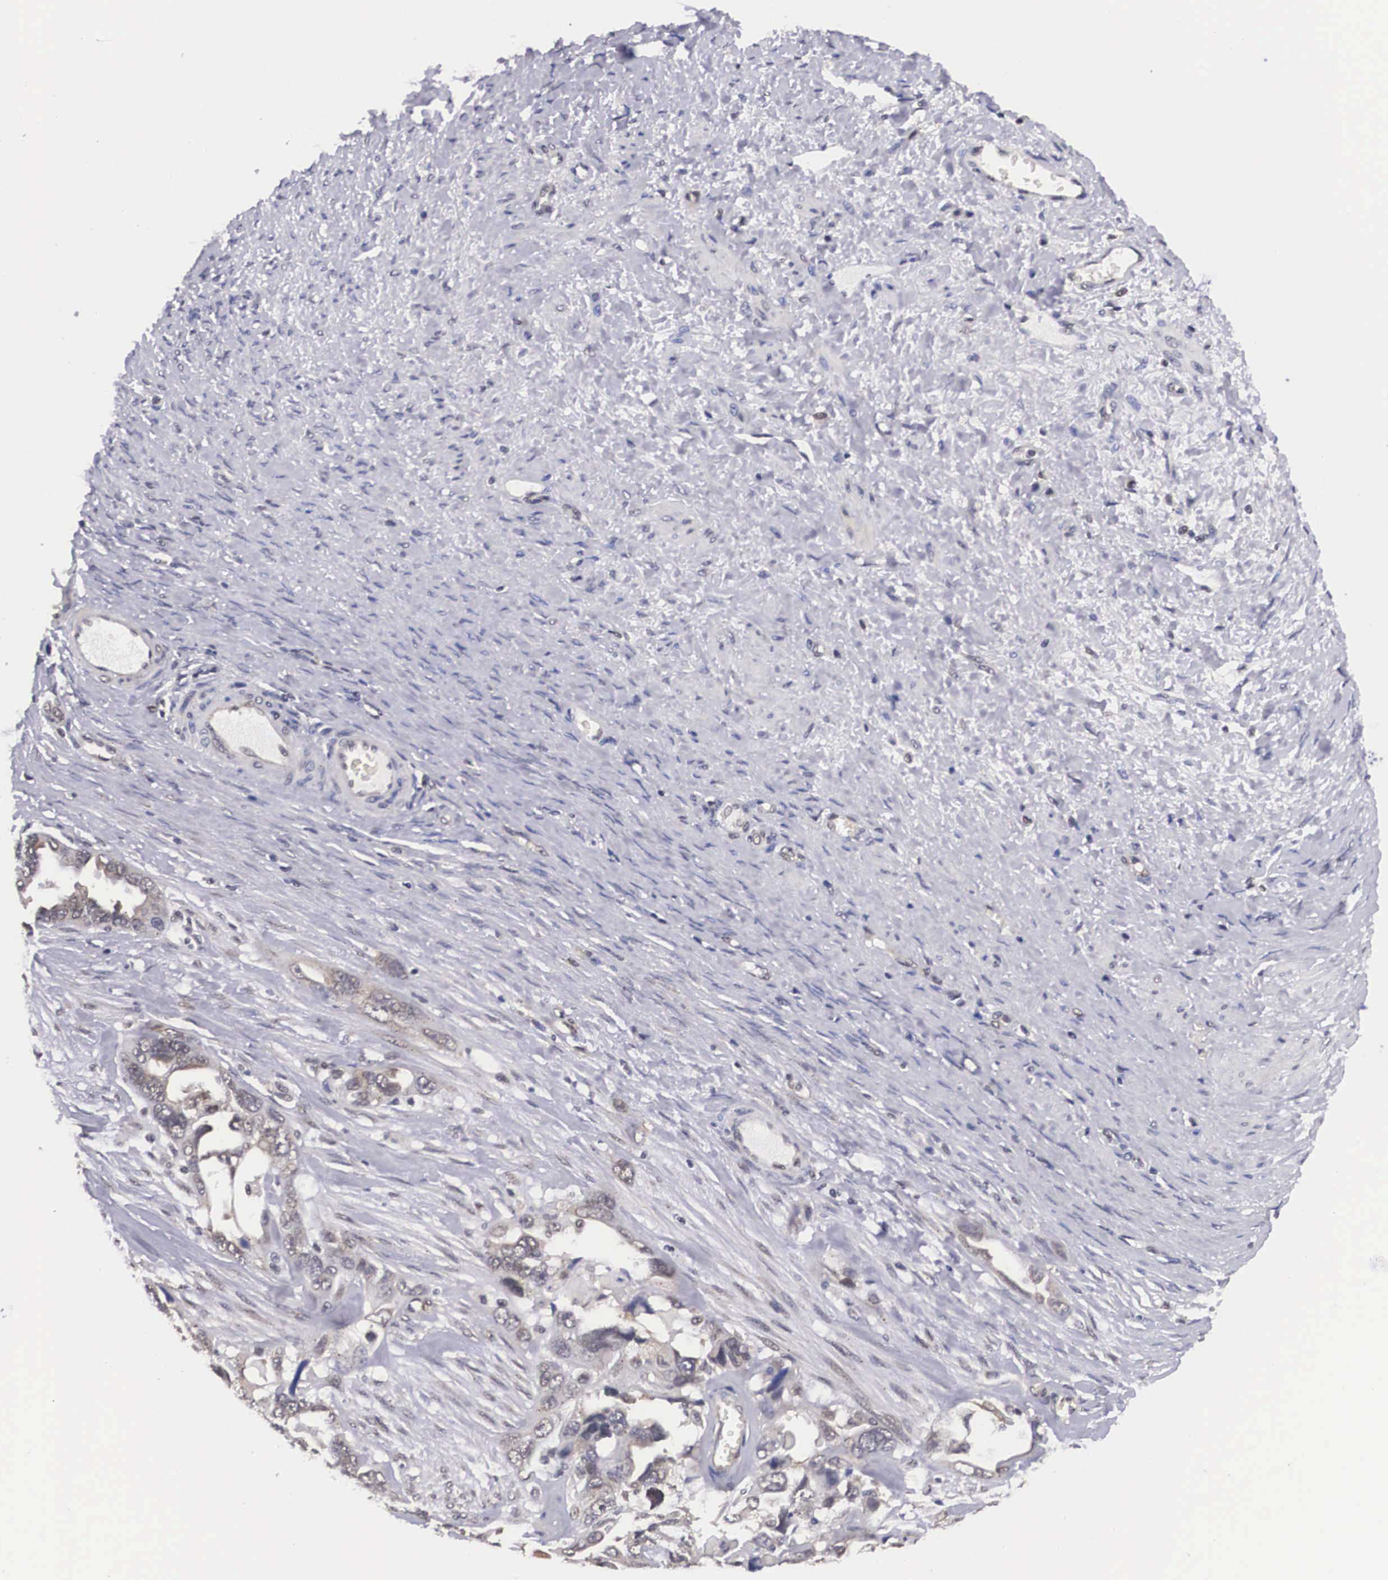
{"staining": {"intensity": "weak", "quantity": "25%-75%", "location": "cytoplasmic/membranous"}, "tissue": "ovarian cancer", "cell_type": "Tumor cells", "image_type": "cancer", "snomed": [{"axis": "morphology", "description": "Cystadenocarcinoma, serous, NOS"}, {"axis": "topography", "description": "Ovary"}], "caption": "The histopathology image shows a brown stain indicating the presence of a protein in the cytoplasmic/membranous of tumor cells in serous cystadenocarcinoma (ovarian).", "gene": "OTX2", "patient": {"sex": "female", "age": 63}}